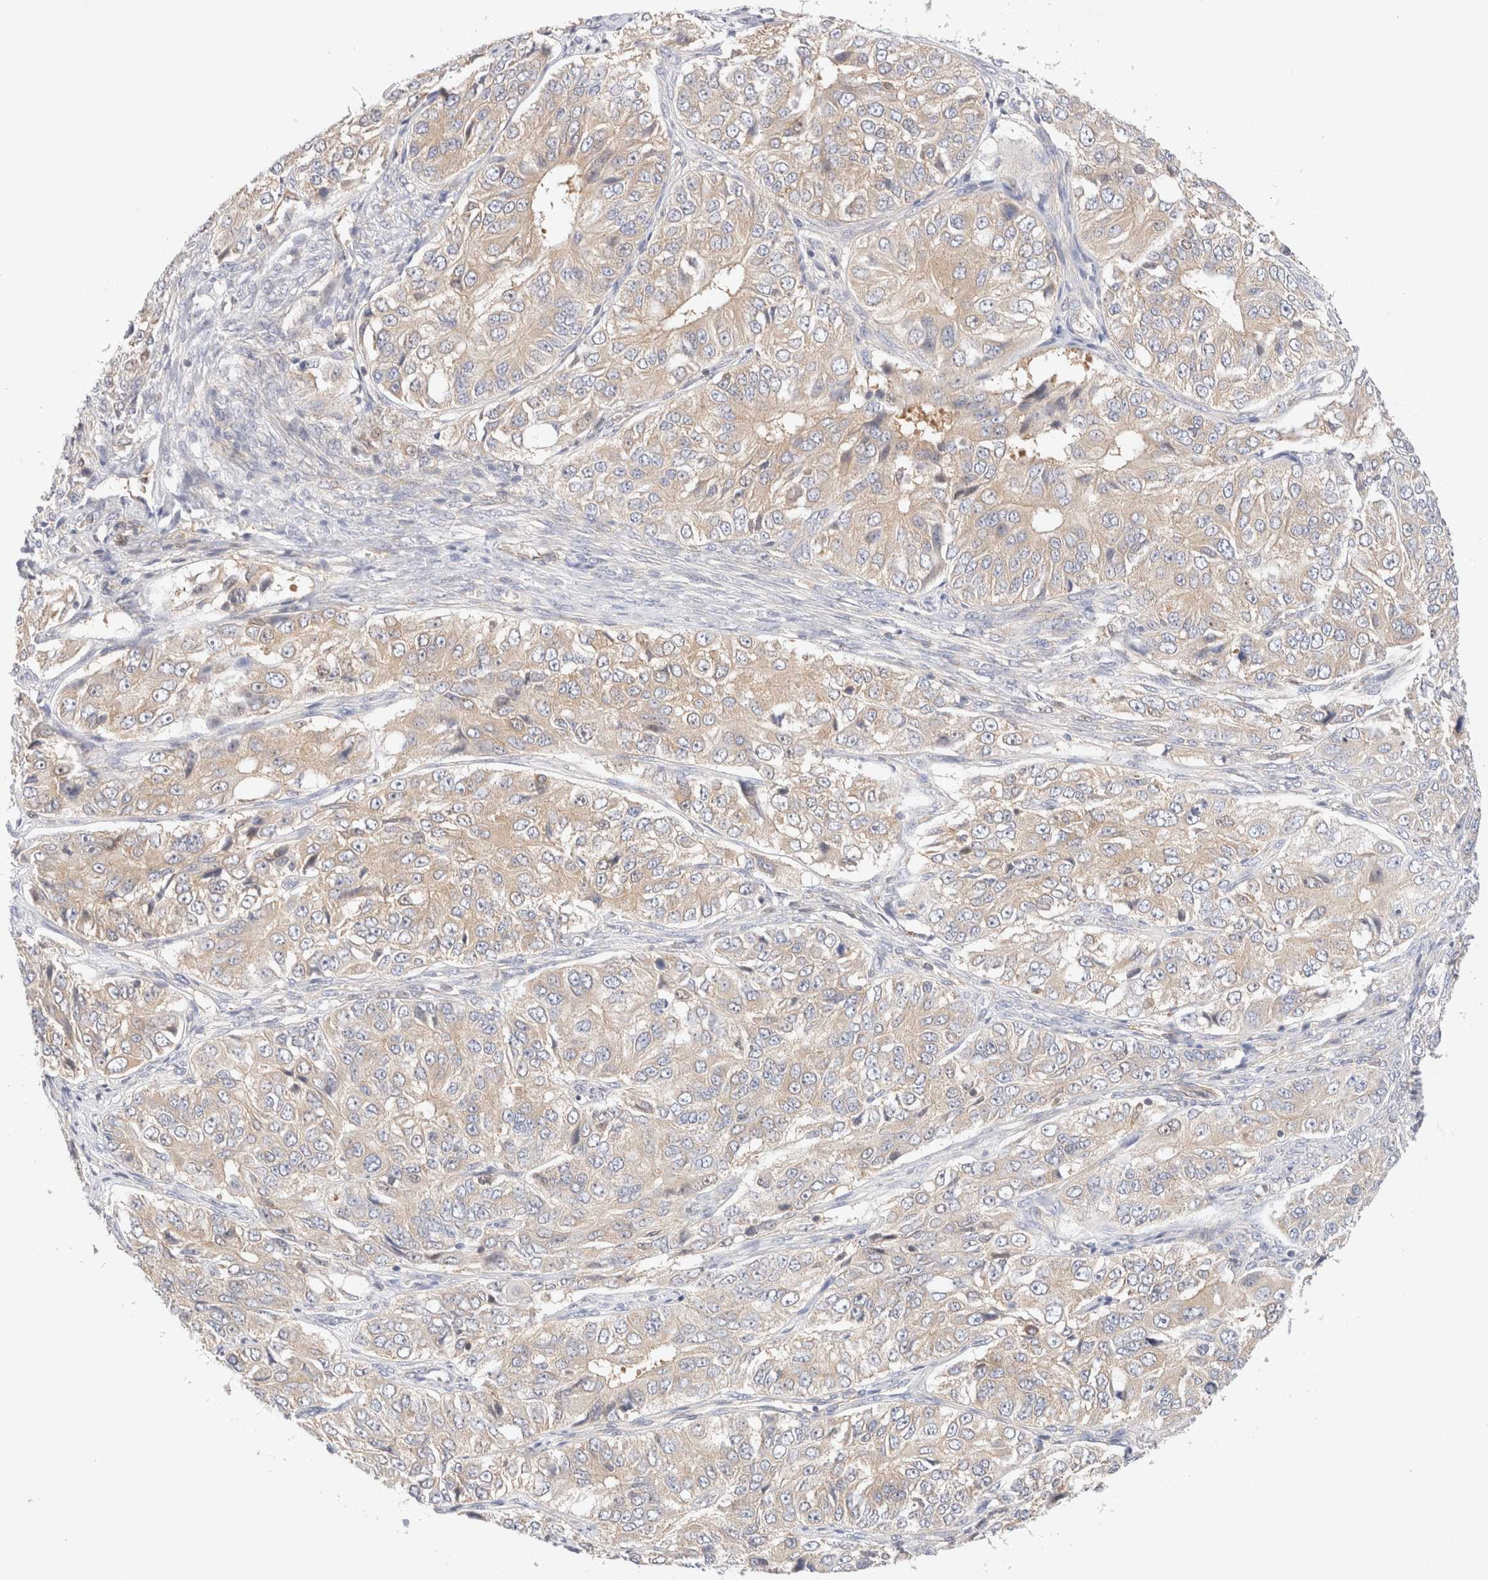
{"staining": {"intensity": "weak", "quantity": "<25%", "location": "cytoplasmic/membranous"}, "tissue": "ovarian cancer", "cell_type": "Tumor cells", "image_type": "cancer", "snomed": [{"axis": "morphology", "description": "Carcinoma, endometroid"}, {"axis": "topography", "description": "Ovary"}], "caption": "Ovarian cancer (endometroid carcinoma) stained for a protein using immunohistochemistry (IHC) shows no expression tumor cells.", "gene": "RABEP1", "patient": {"sex": "female", "age": 51}}